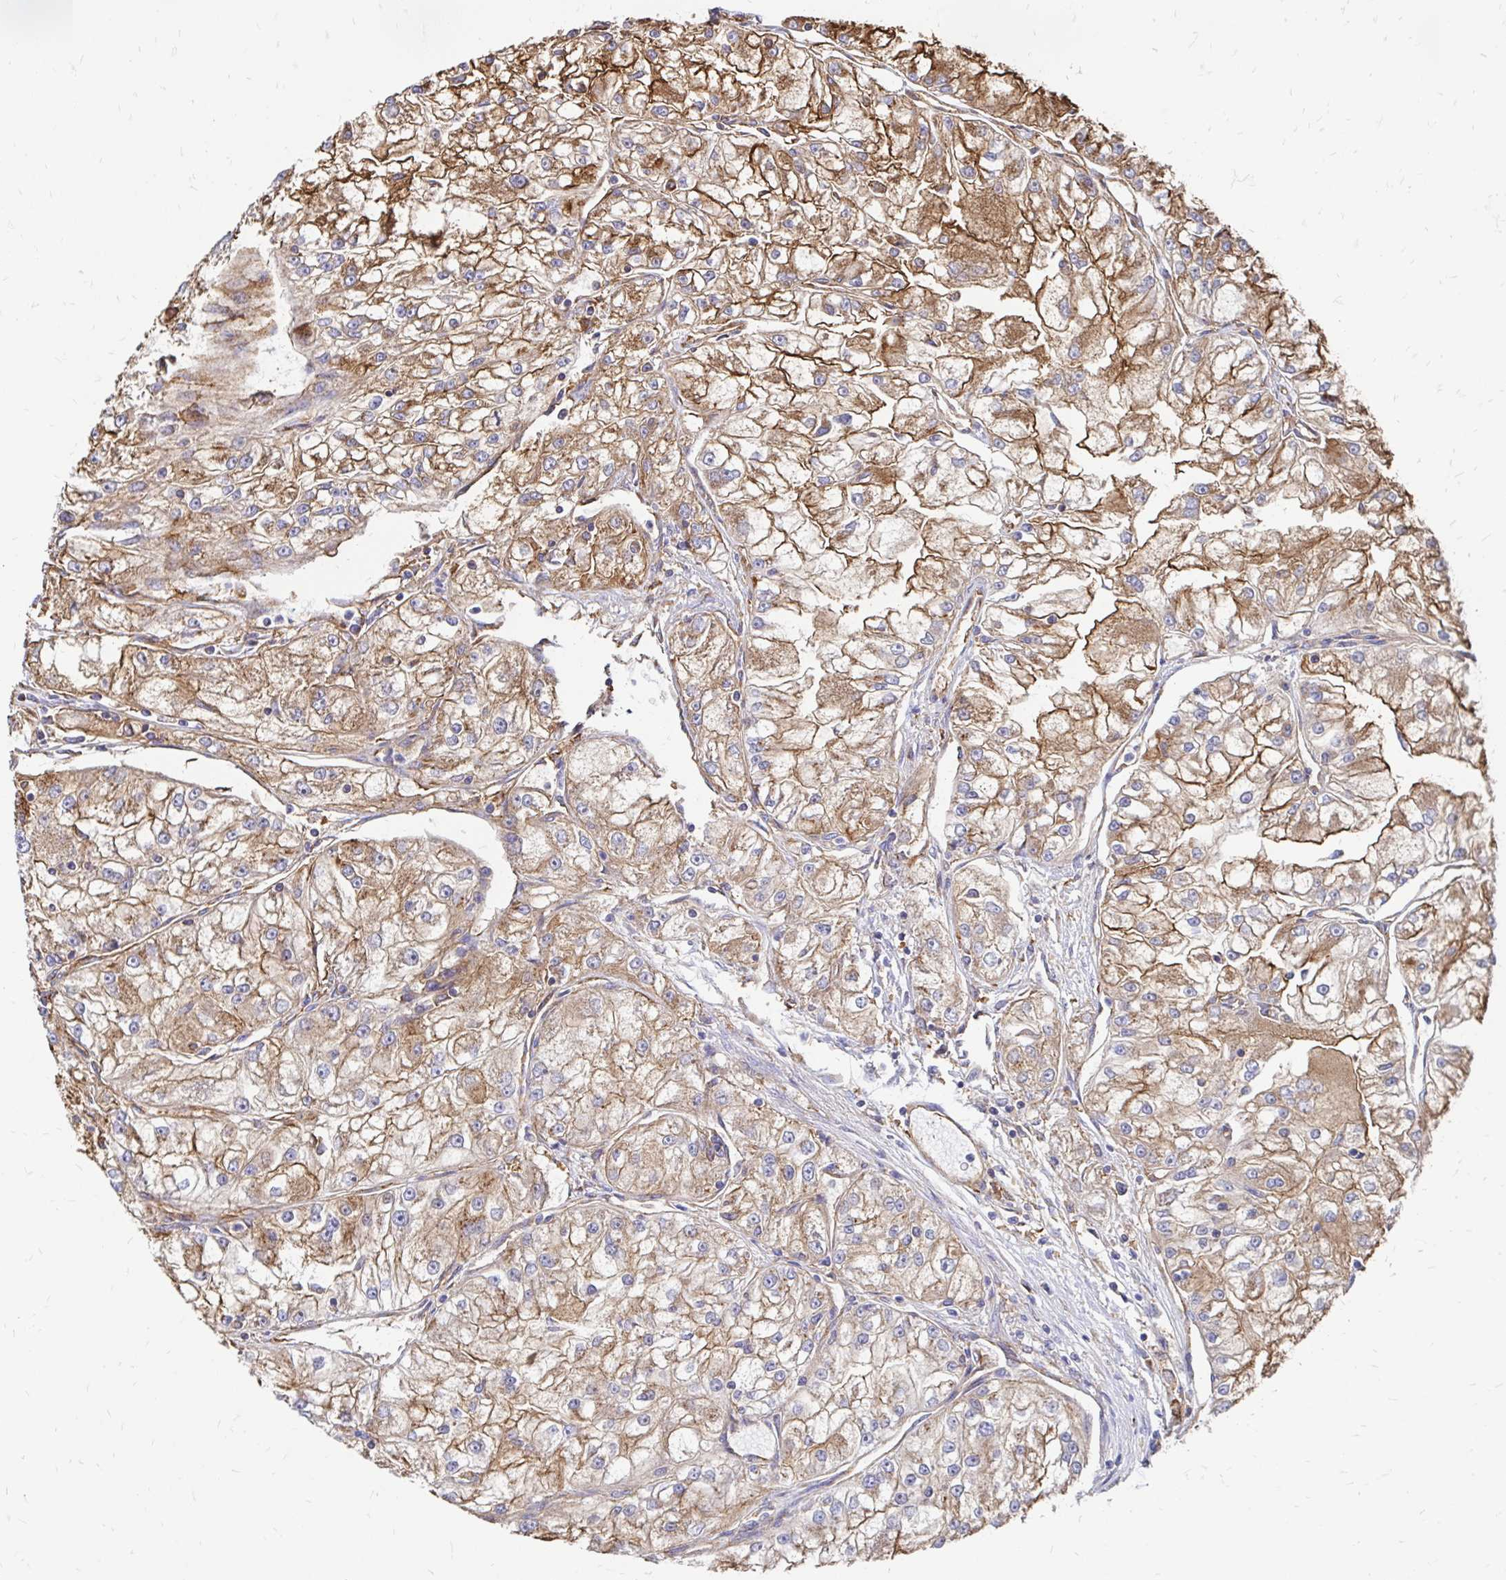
{"staining": {"intensity": "moderate", "quantity": ">75%", "location": "cytoplasmic/membranous"}, "tissue": "renal cancer", "cell_type": "Tumor cells", "image_type": "cancer", "snomed": [{"axis": "morphology", "description": "Adenocarcinoma, NOS"}, {"axis": "topography", "description": "Kidney"}], "caption": "This is a histology image of IHC staining of renal adenocarcinoma, which shows moderate expression in the cytoplasmic/membranous of tumor cells.", "gene": "CLTC", "patient": {"sex": "female", "age": 72}}